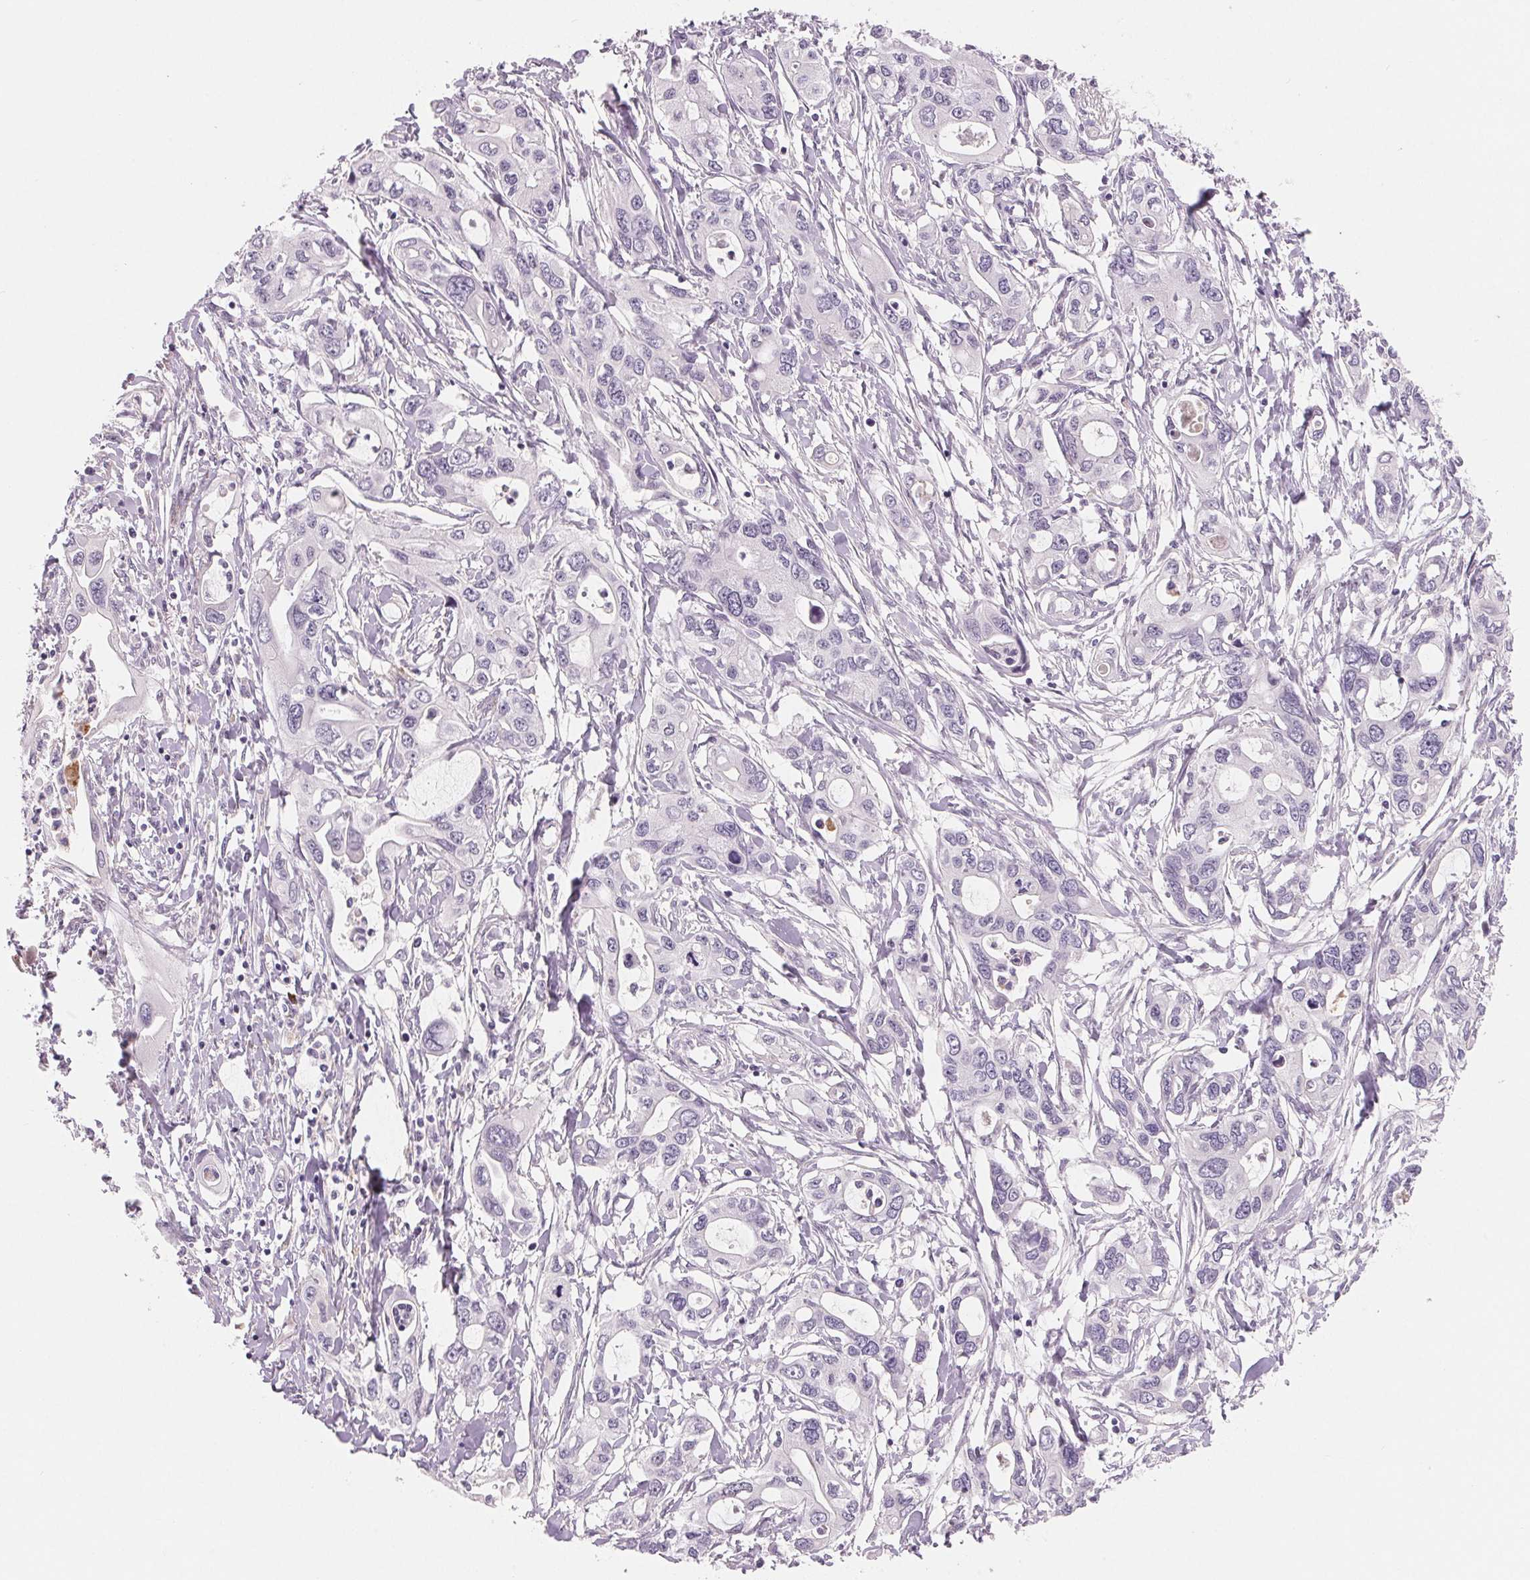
{"staining": {"intensity": "negative", "quantity": "none", "location": "none"}, "tissue": "pancreatic cancer", "cell_type": "Tumor cells", "image_type": "cancer", "snomed": [{"axis": "morphology", "description": "Adenocarcinoma, NOS"}, {"axis": "topography", "description": "Pancreas"}], "caption": "The photomicrograph exhibits no significant positivity in tumor cells of pancreatic cancer (adenocarcinoma).", "gene": "CFC1", "patient": {"sex": "male", "age": 60}}